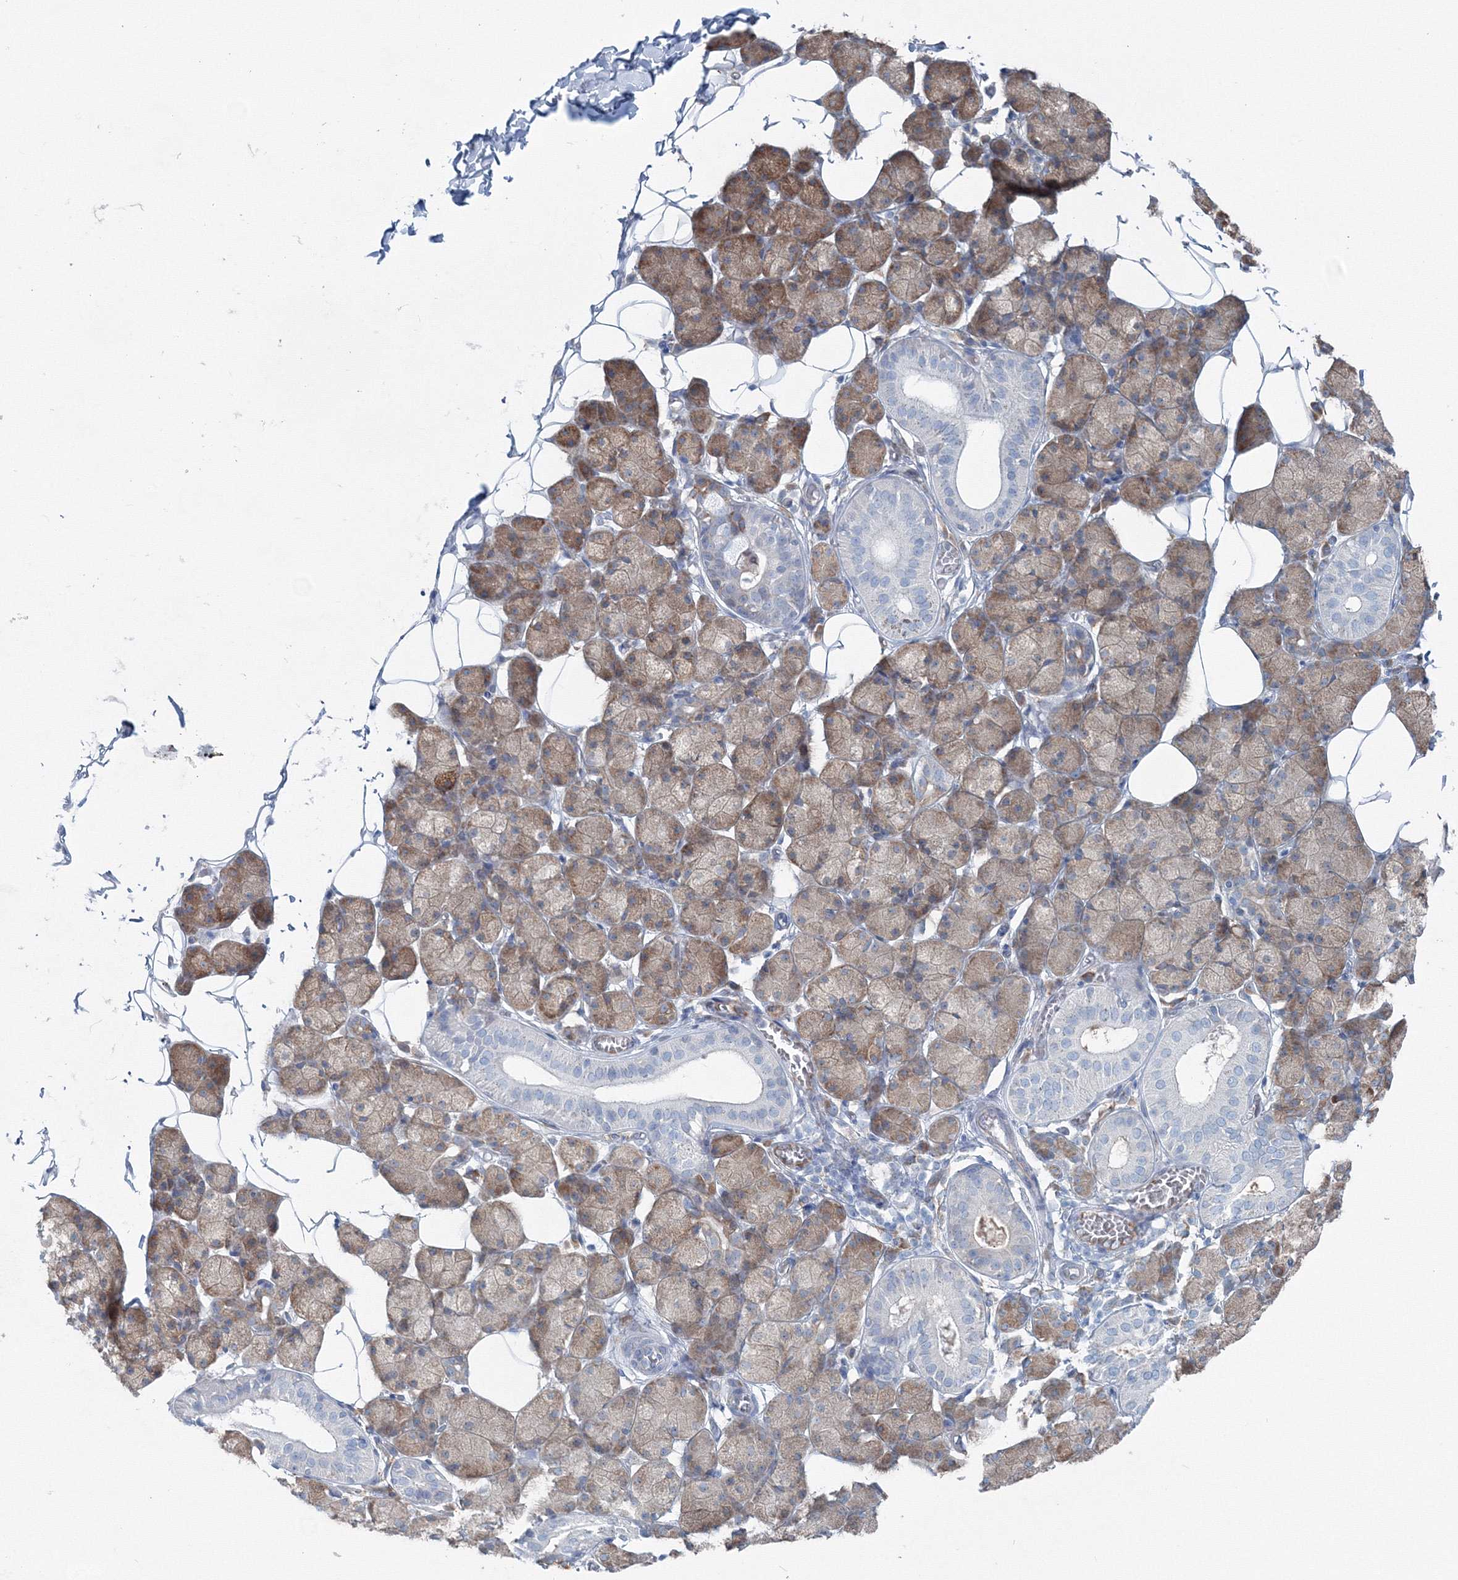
{"staining": {"intensity": "moderate", "quantity": "25%-75%", "location": "cytoplasmic/membranous"}, "tissue": "salivary gland", "cell_type": "Glandular cells", "image_type": "normal", "snomed": [{"axis": "morphology", "description": "Normal tissue, NOS"}, {"axis": "topography", "description": "Salivary gland"}], "caption": "Immunohistochemical staining of normal salivary gland displays medium levels of moderate cytoplasmic/membranous staining in approximately 25%-75% of glandular cells.", "gene": "ENSG00000285283", "patient": {"sex": "female", "age": 33}}